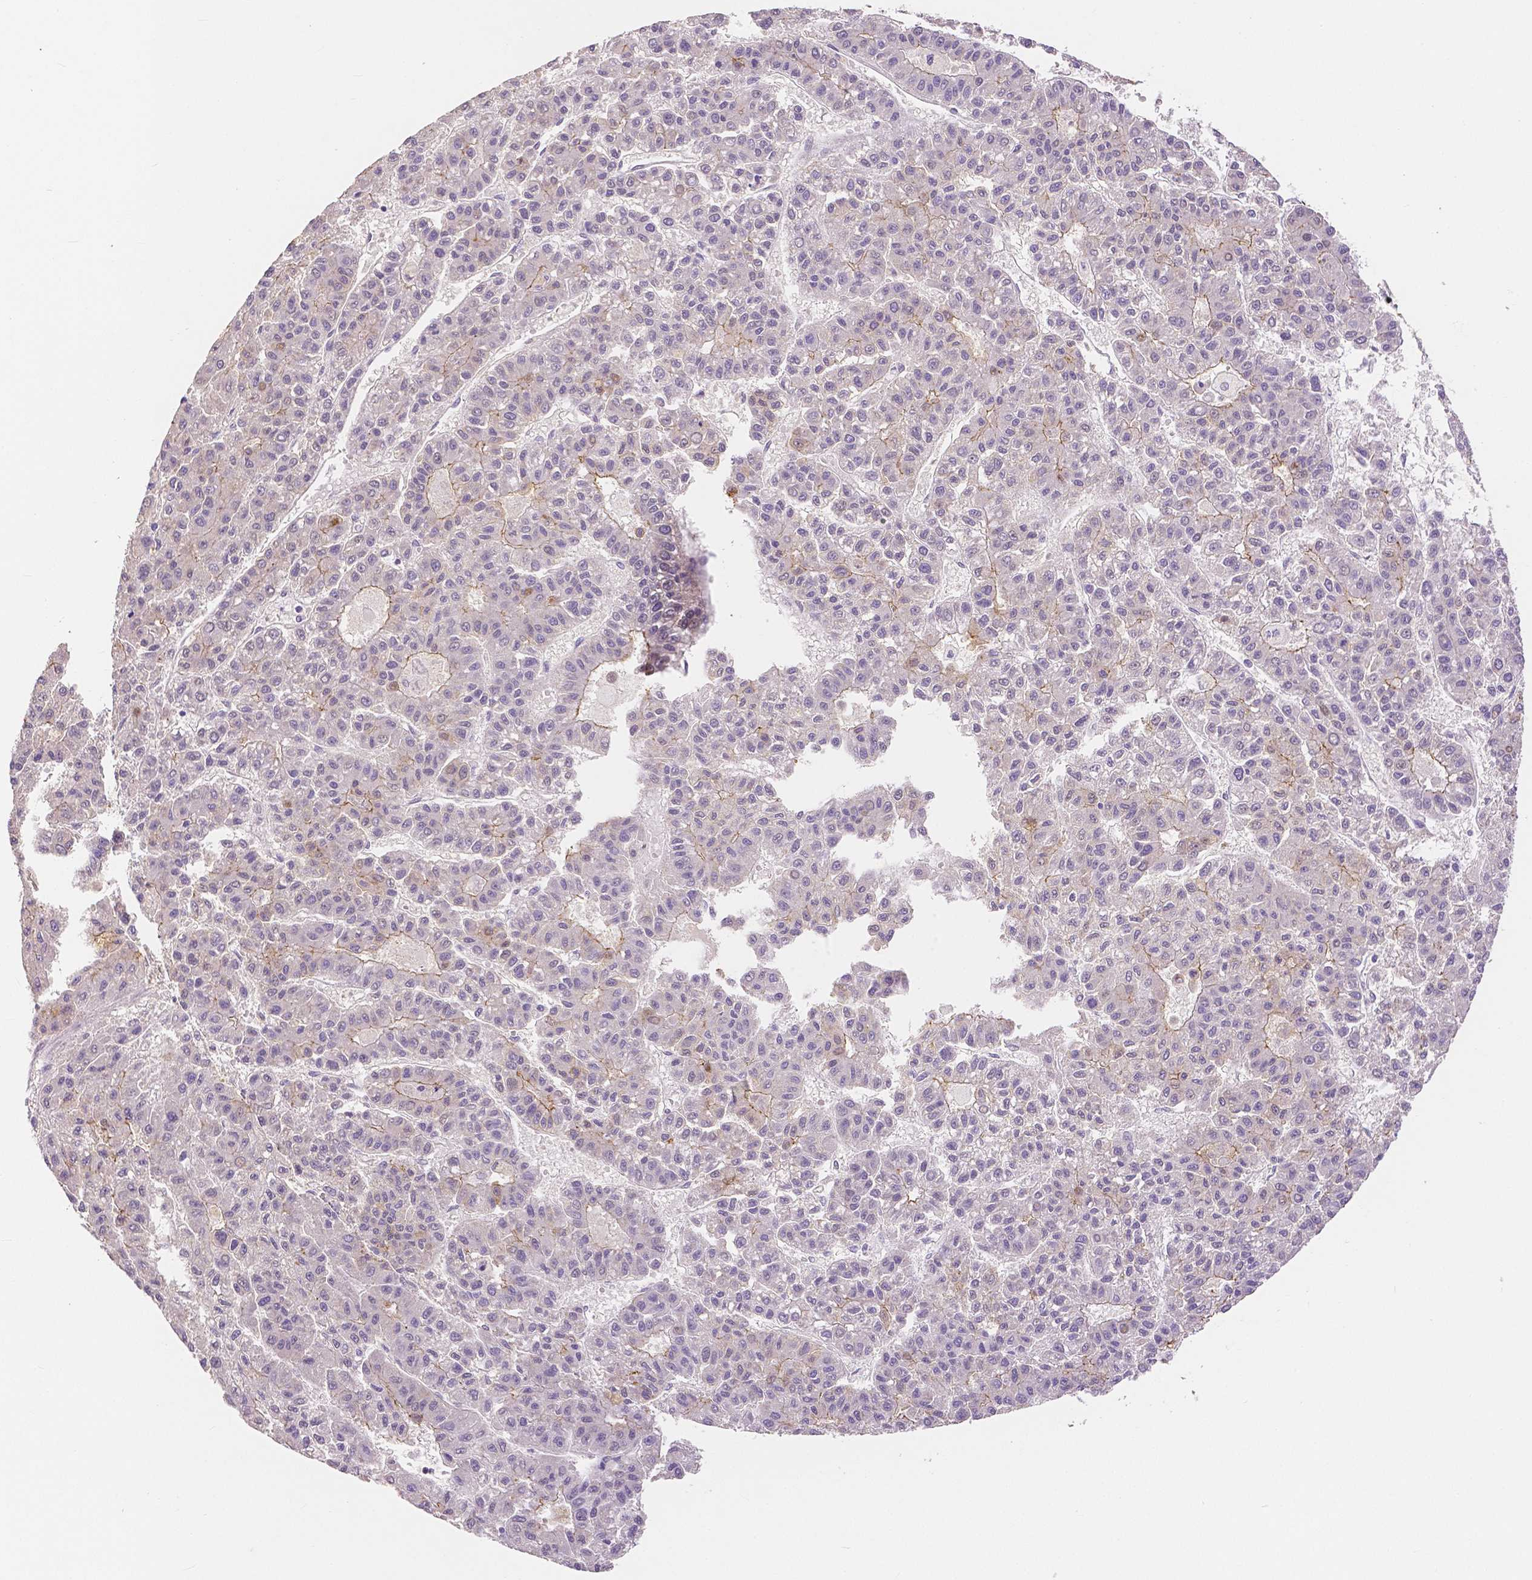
{"staining": {"intensity": "moderate", "quantity": "<25%", "location": "cytoplasmic/membranous"}, "tissue": "liver cancer", "cell_type": "Tumor cells", "image_type": "cancer", "snomed": [{"axis": "morphology", "description": "Carcinoma, Hepatocellular, NOS"}, {"axis": "topography", "description": "Liver"}], "caption": "Protein staining of liver hepatocellular carcinoma tissue shows moderate cytoplasmic/membranous staining in about <25% of tumor cells.", "gene": "OCLN", "patient": {"sex": "male", "age": 70}}